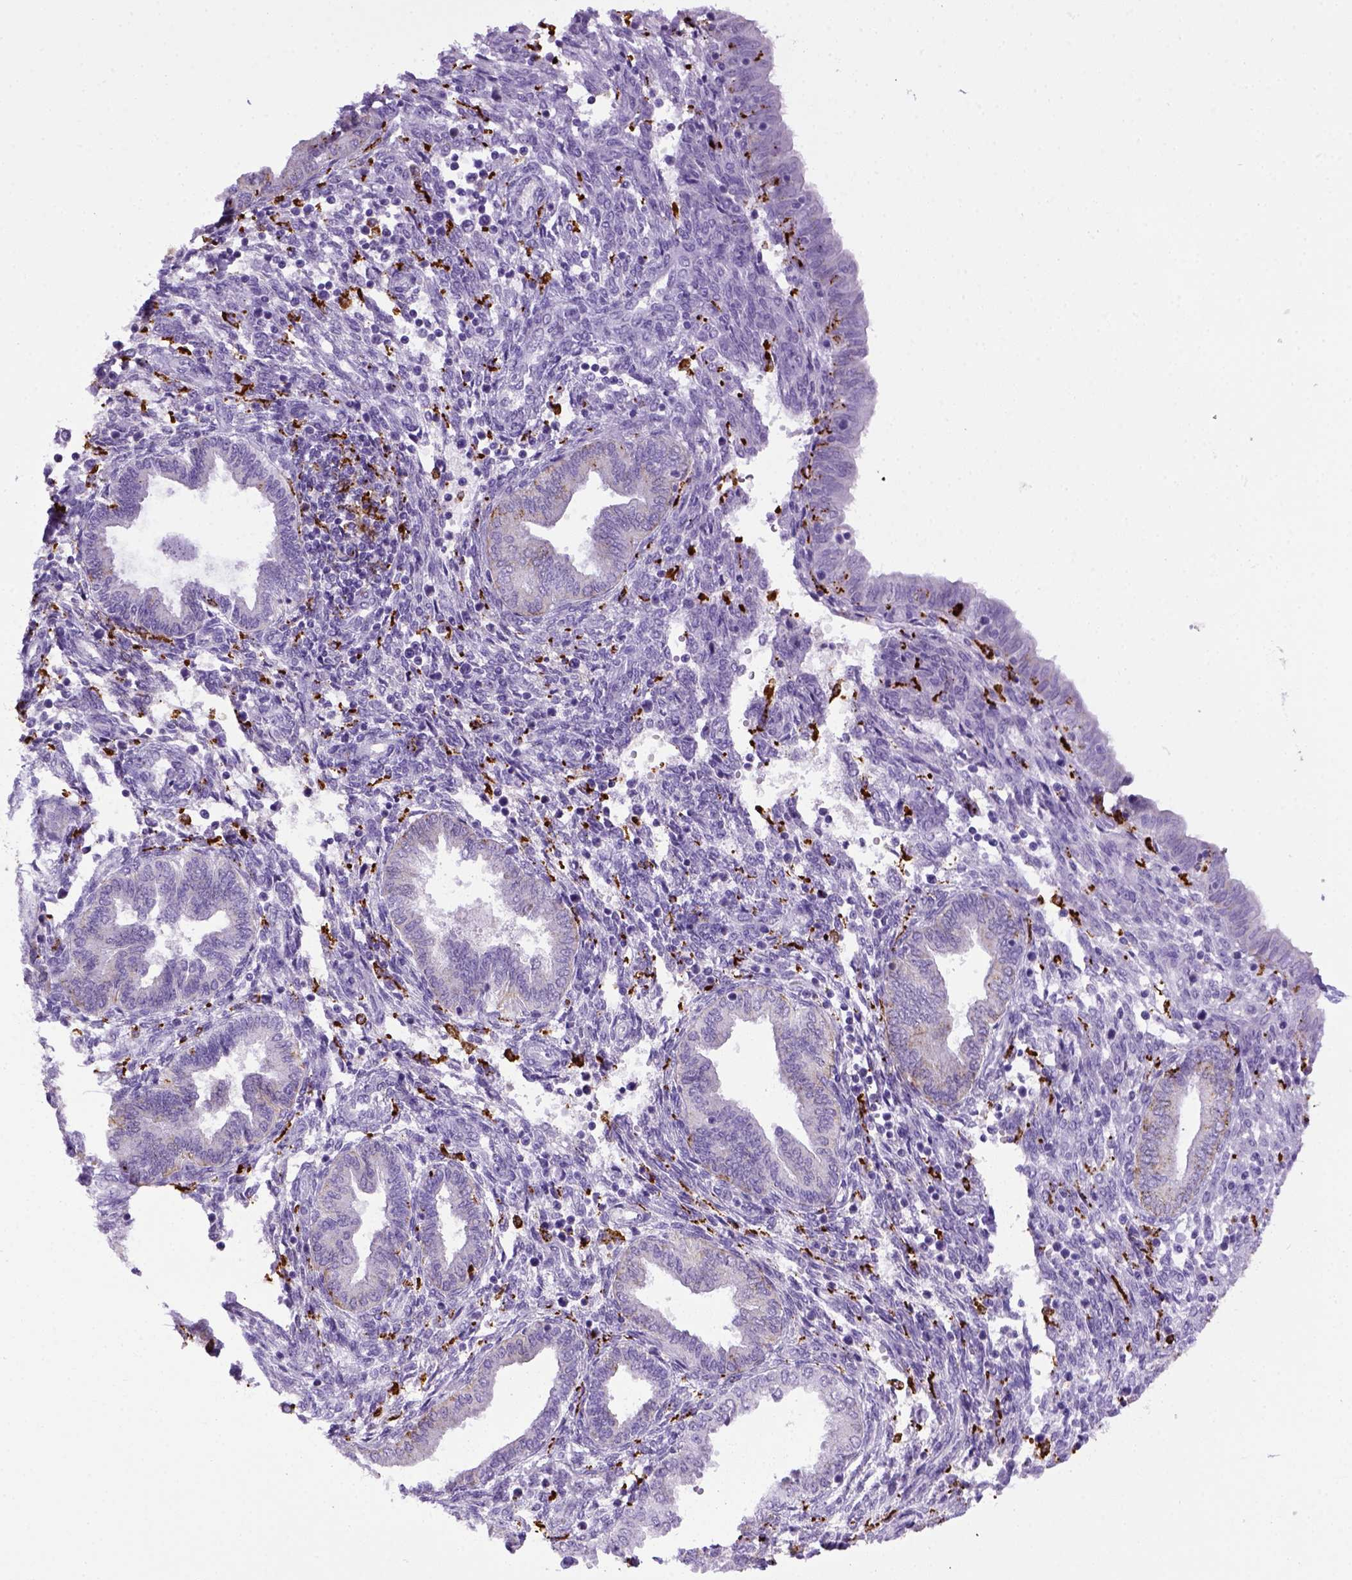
{"staining": {"intensity": "negative", "quantity": "none", "location": "none"}, "tissue": "endometrium", "cell_type": "Cells in endometrial stroma", "image_type": "normal", "snomed": [{"axis": "morphology", "description": "Normal tissue, NOS"}, {"axis": "topography", "description": "Endometrium"}], "caption": "A photomicrograph of human endometrium is negative for staining in cells in endometrial stroma. (DAB (3,3'-diaminobenzidine) IHC visualized using brightfield microscopy, high magnification).", "gene": "CD68", "patient": {"sex": "female", "age": 42}}